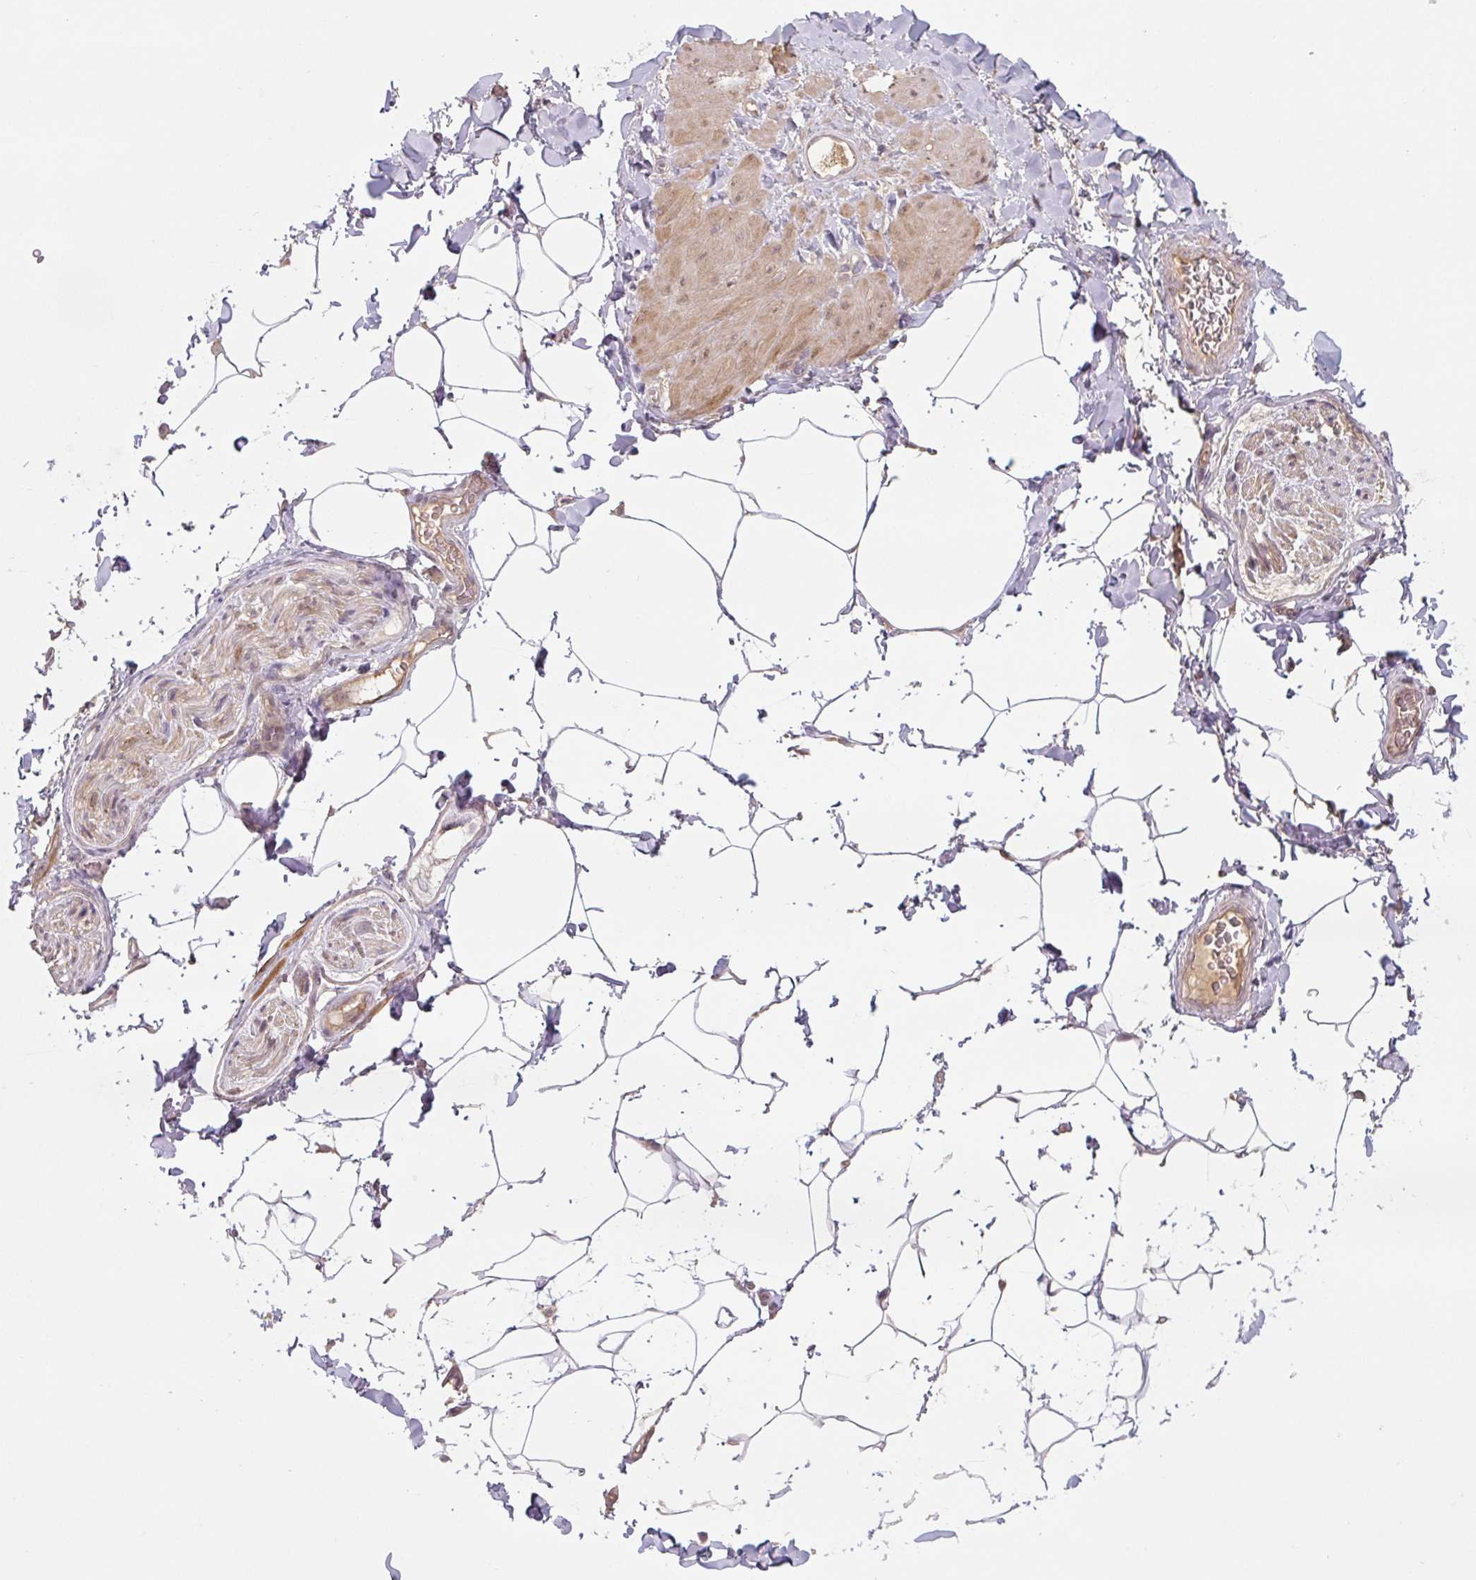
{"staining": {"intensity": "weak", "quantity": "25%-75%", "location": "cytoplasmic/membranous"}, "tissue": "adipose tissue", "cell_type": "Adipocytes", "image_type": "normal", "snomed": [{"axis": "morphology", "description": "Normal tissue, NOS"}, {"axis": "topography", "description": "Vascular tissue"}, {"axis": "topography", "description": "Peripheral nerve tissue"}], "caption": "Adipose tissue stained with a brown dye shows weak cytoplasmic/membranous positive expression in approximately 25%-75% of adipocytes.", "gene": "C2orf73", "patient": {"sex": "male", "age": 41}}